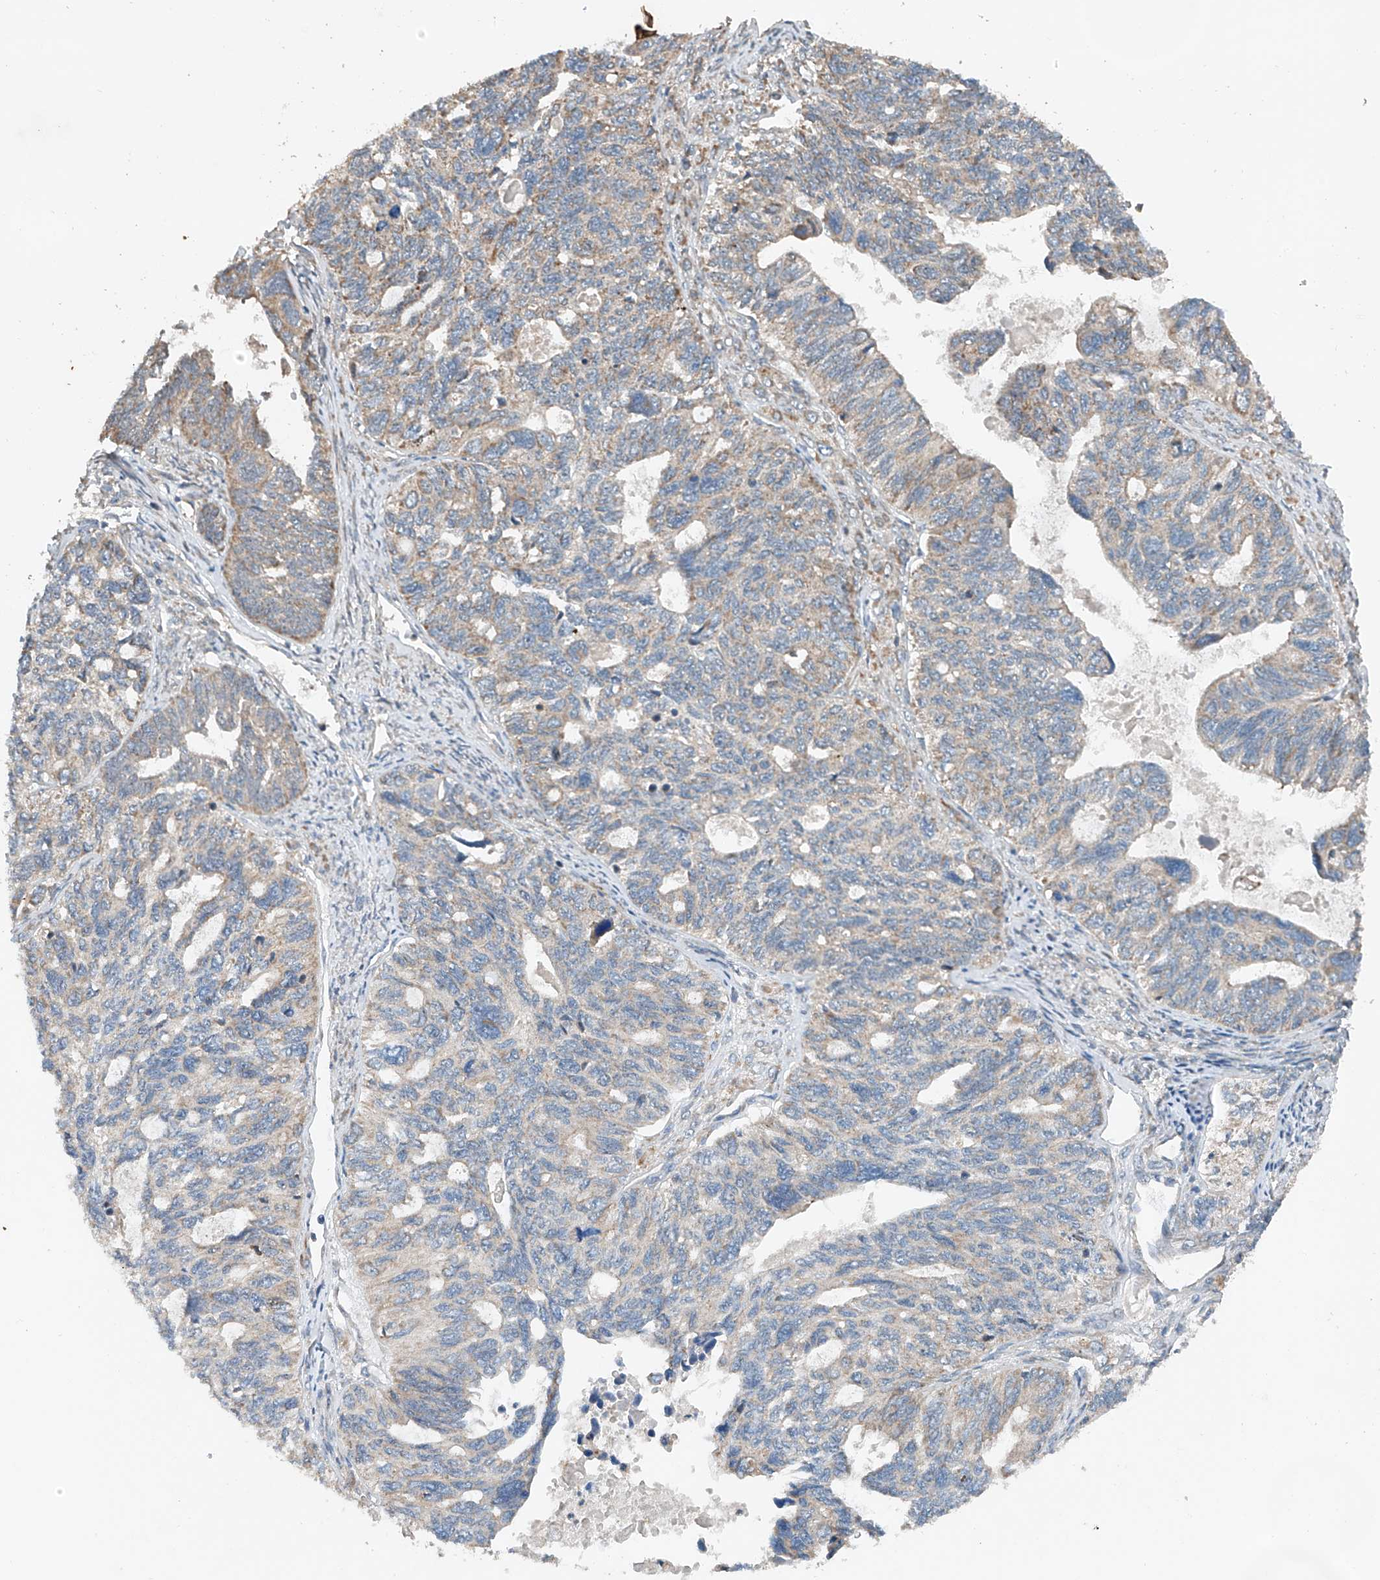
{"staining": {"intensity": "weak", "quantity": "<25%", "location": "cytoplasmic/membranous"}, "tissue": "ovarian cancer", "cell_type": "Tumor cells", "image_type": "cancer", "snomed": [{"axis": "morphology", "description": "Cystadenocarcinoma, serous, NOS"}, {"axis": "topography", "description": "Ovary"}], "caption": "The micrograph reveals no staining of tumor cells in ovarian serous cystadenocarcinoma.", "gene": "CEP85L", "patient": {"sex": "female", "age": 79}}